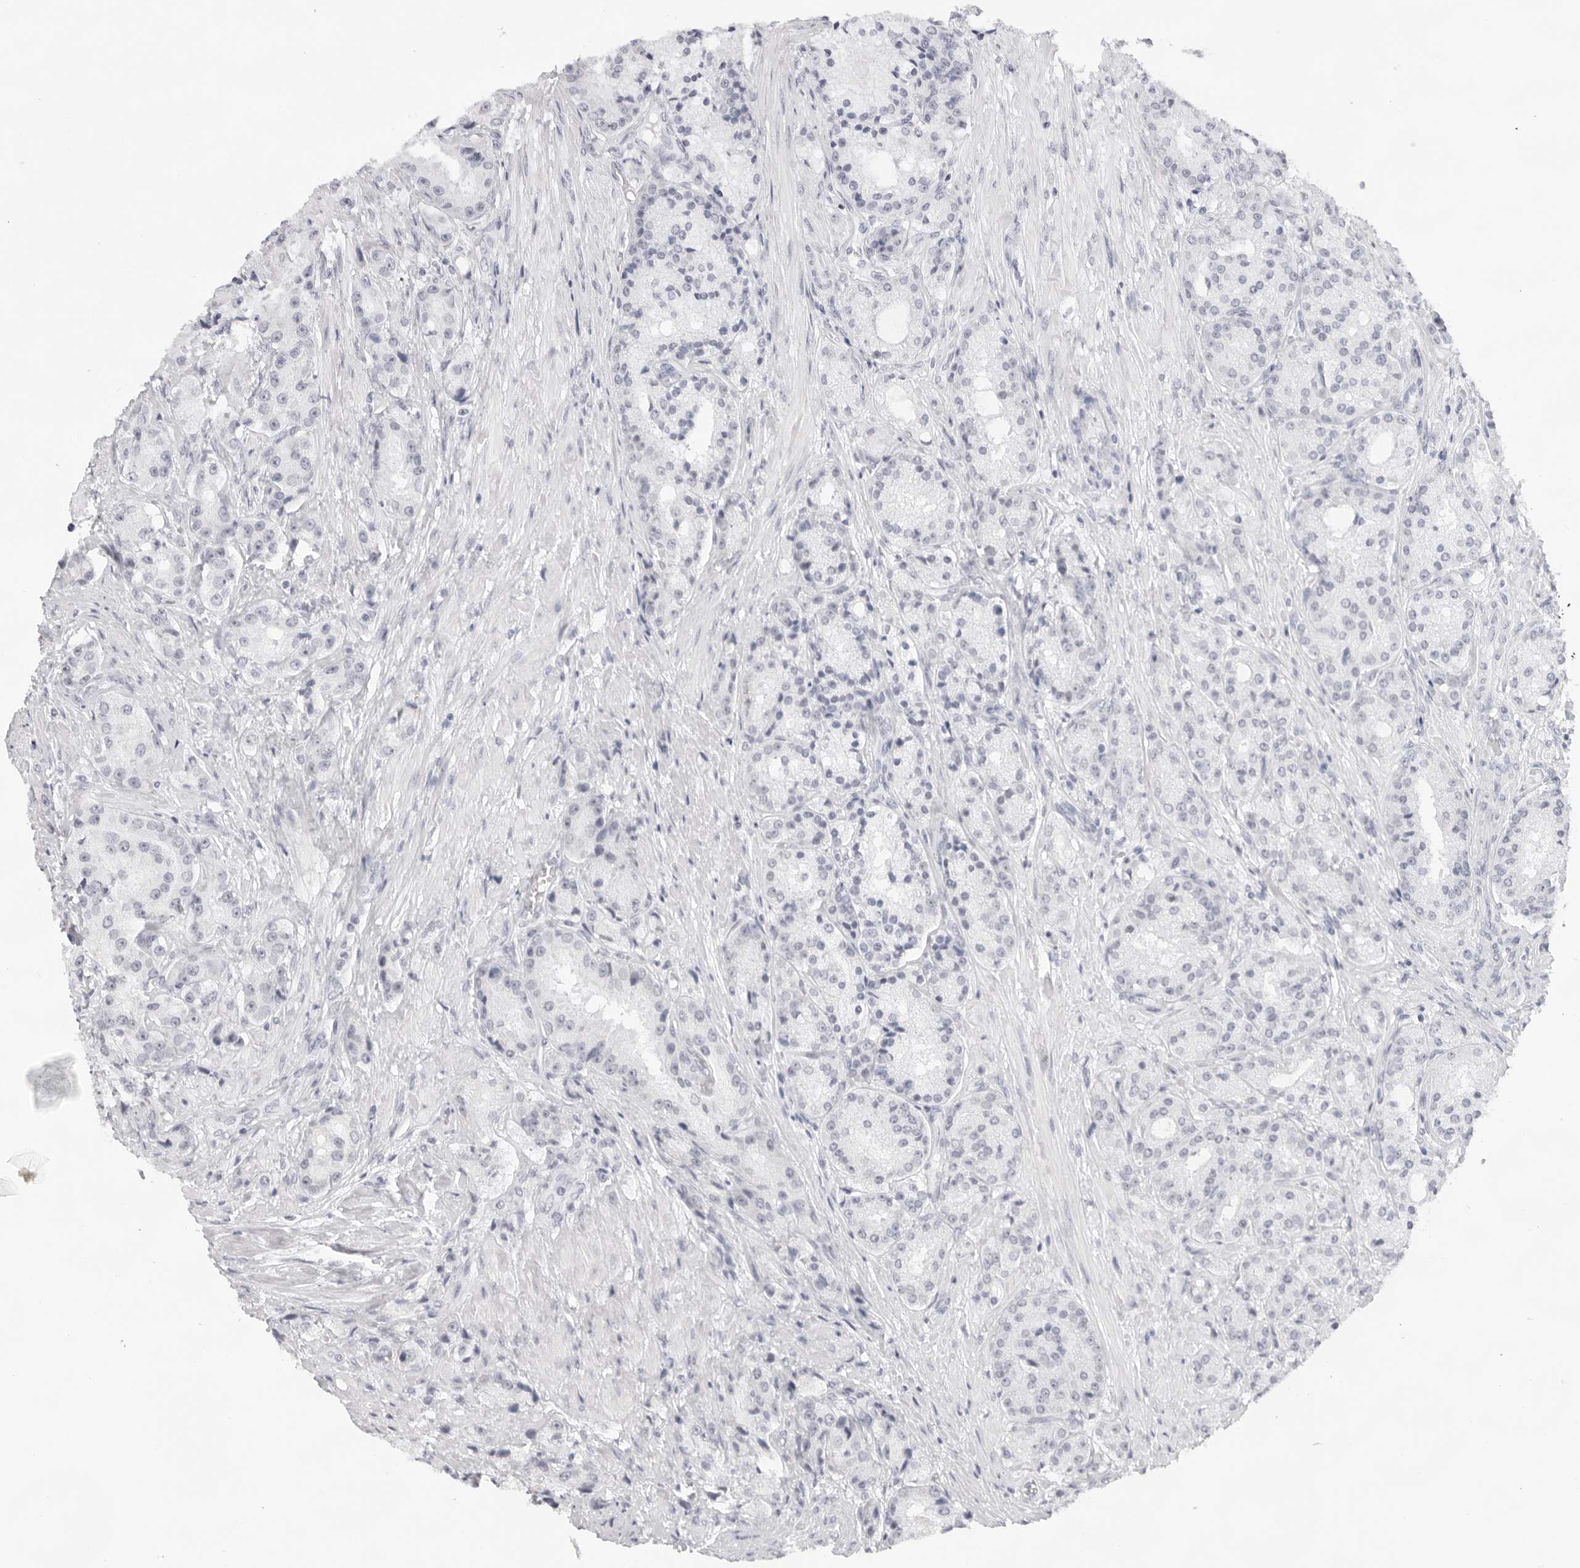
{"staining": {"intensity": "negative", "quantity": "none", "location": "none"}, "tissue": "prostate cancer", "cell_type": "Tumor cells", "image_type": "cancer", "snomed": [{"axis": "morphology", "description": "Adenocarcinoma, High grade"}, {"axis": "topography", "description": "Prostate"}], "caption": "IHC of human prostate adenocarcinoma (high-grade) reveals no positivity in tumor cells.", "gene": "KLK12", "patient": {"sex": "male", "age": 60}}